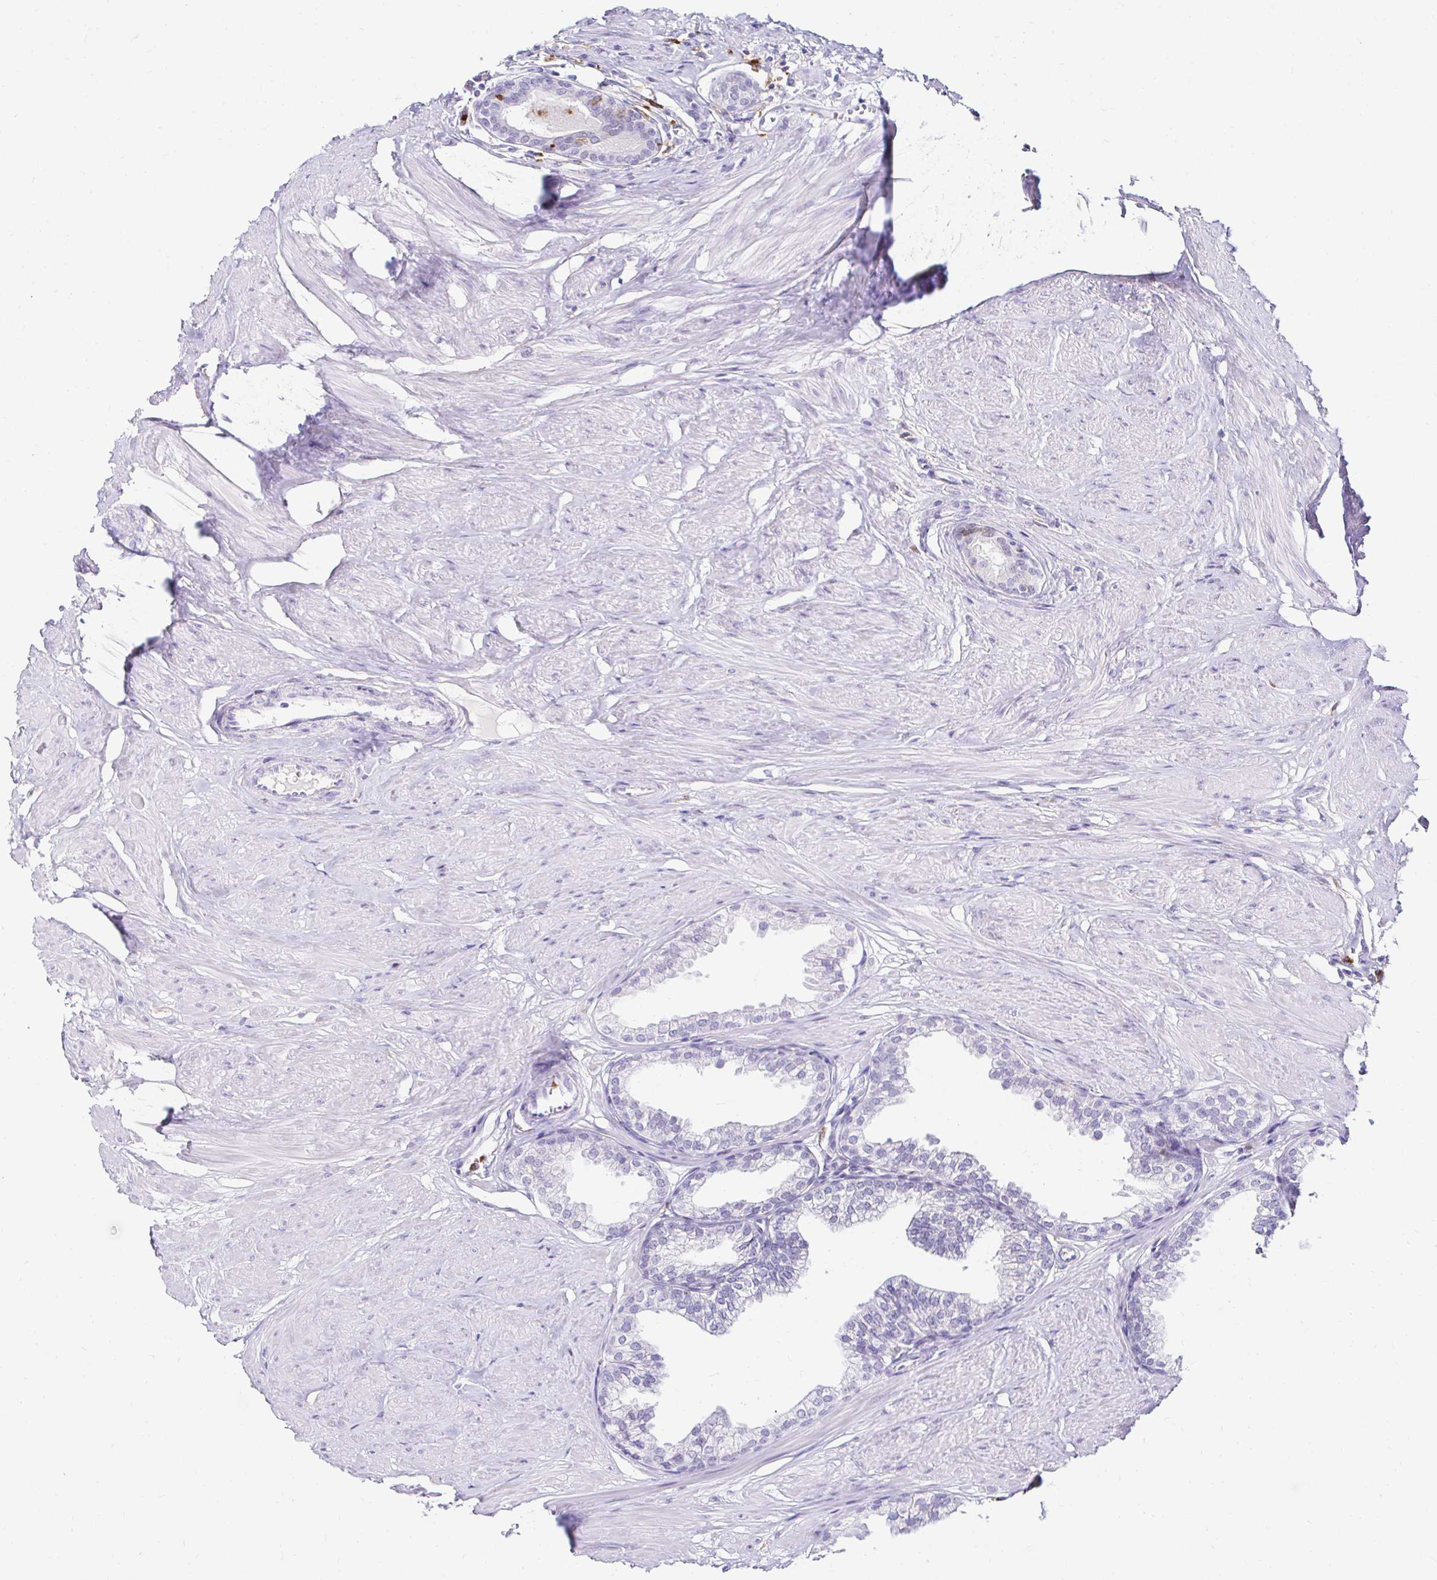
{"staining": {"intensity": "negative", "quantity": "none", "location": "none"}, "tissue": "prostate", "cell_type": "Glandular cells", "image_type": "normal", "snomed": [{"axis": "morphology", "description": "Normal tissue, NOS"}, {"axis": "topography", "description": "Prostate"}, {"axis": "topography", "description": "Peripheral nerve tissue"}], "caption": "IHC of normal prostate demonstrates no positivity in glandular cells.", "gene": "CYBB", "patient": {"sex": "male", "age": 55}}